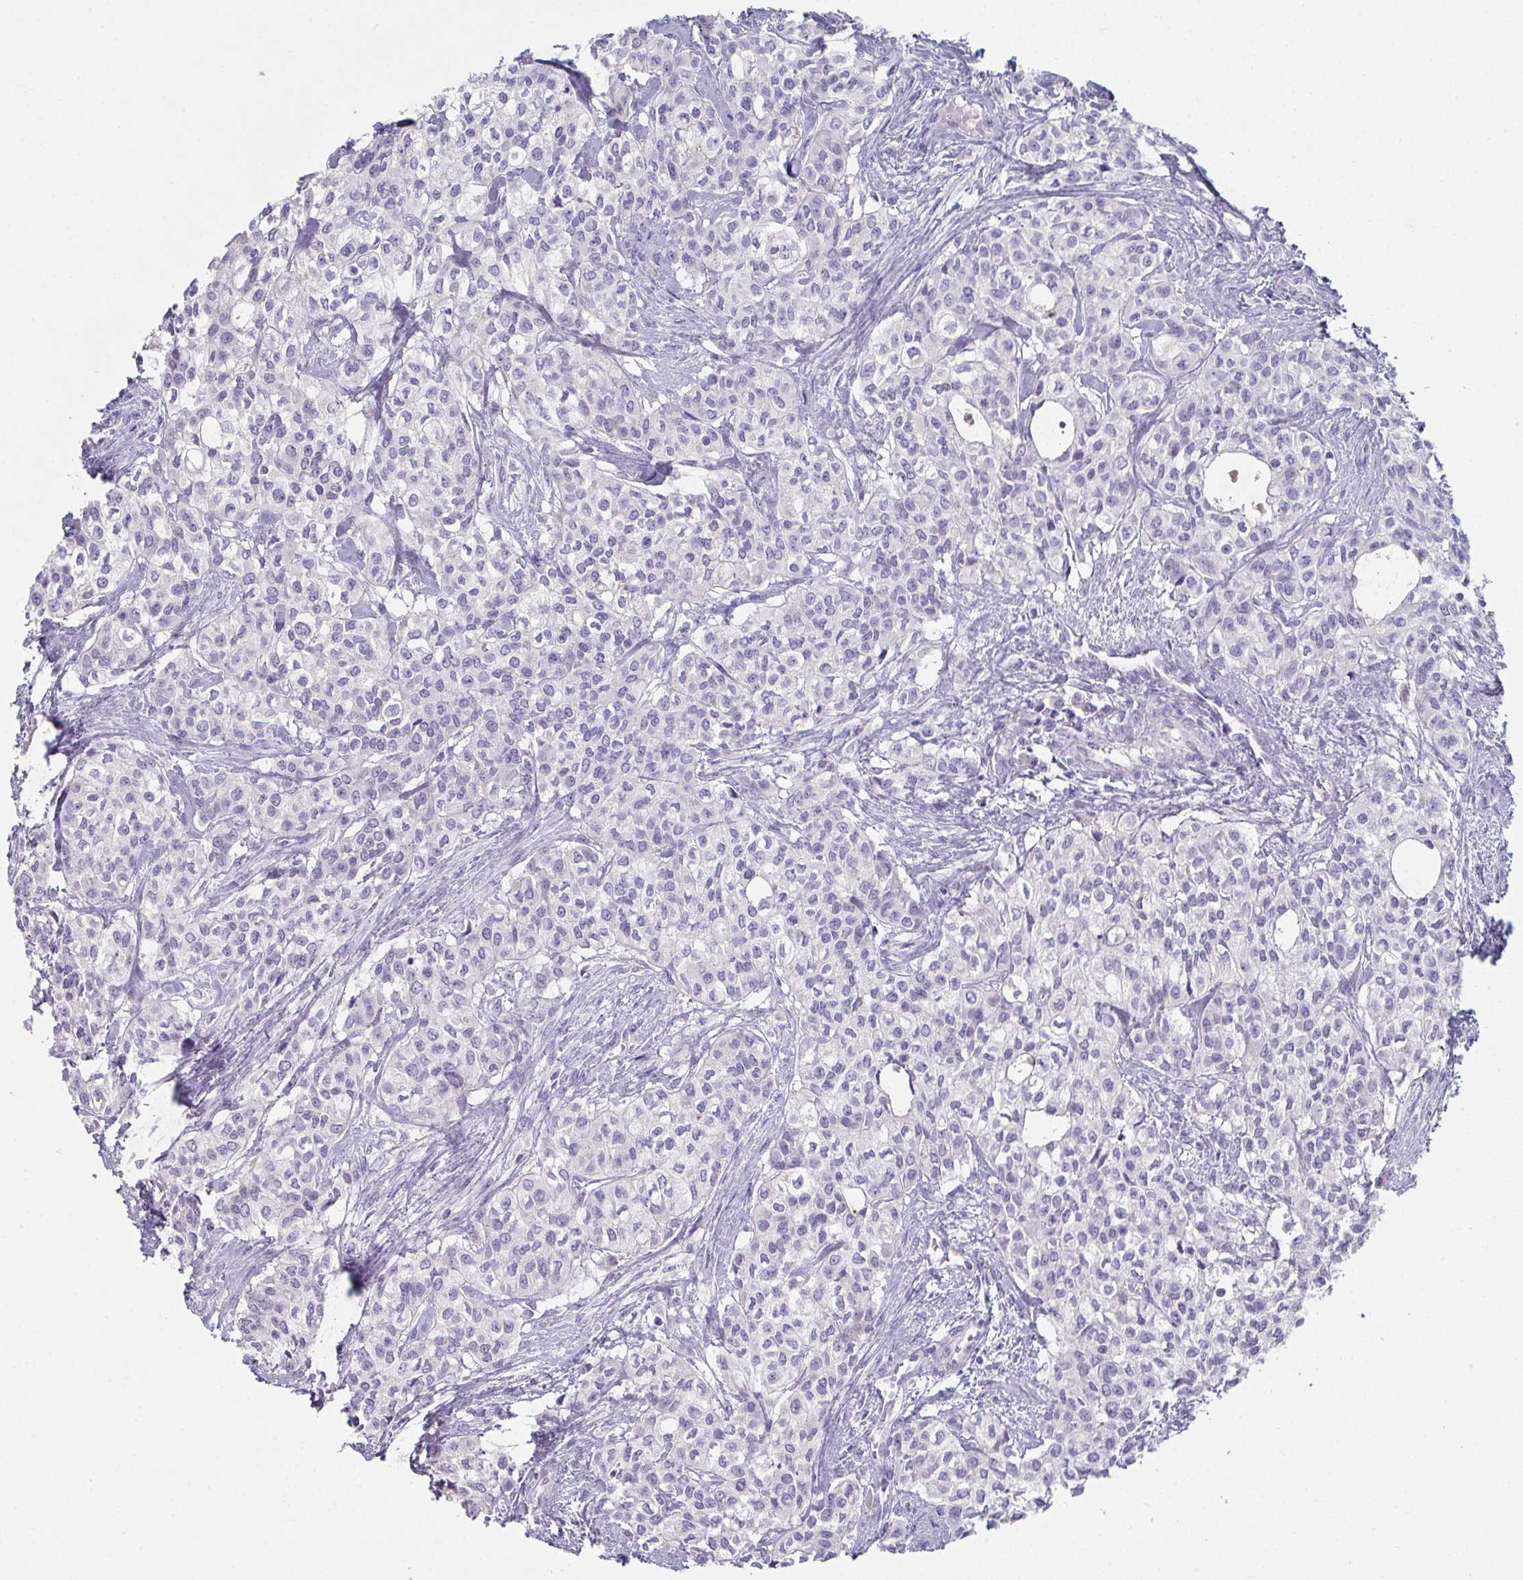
{"staining": {"intensity": "negative", "quantity": "none", "location": "none"}, "tissue": "head and neck cancer", "cell_type": "Tumor cells", "image_type": "cancer", "snomed": [{"axis": "morphology", "description": "Adenocarcinoma, NOS"}, {"axis": "topography", "description": "Head-Neck"}], "caption": "Tumor cells are negative for brown protein staining in head and neck cancer.", "gene": "ADAM21", "patient": {"sex": "male", "age": 81}}